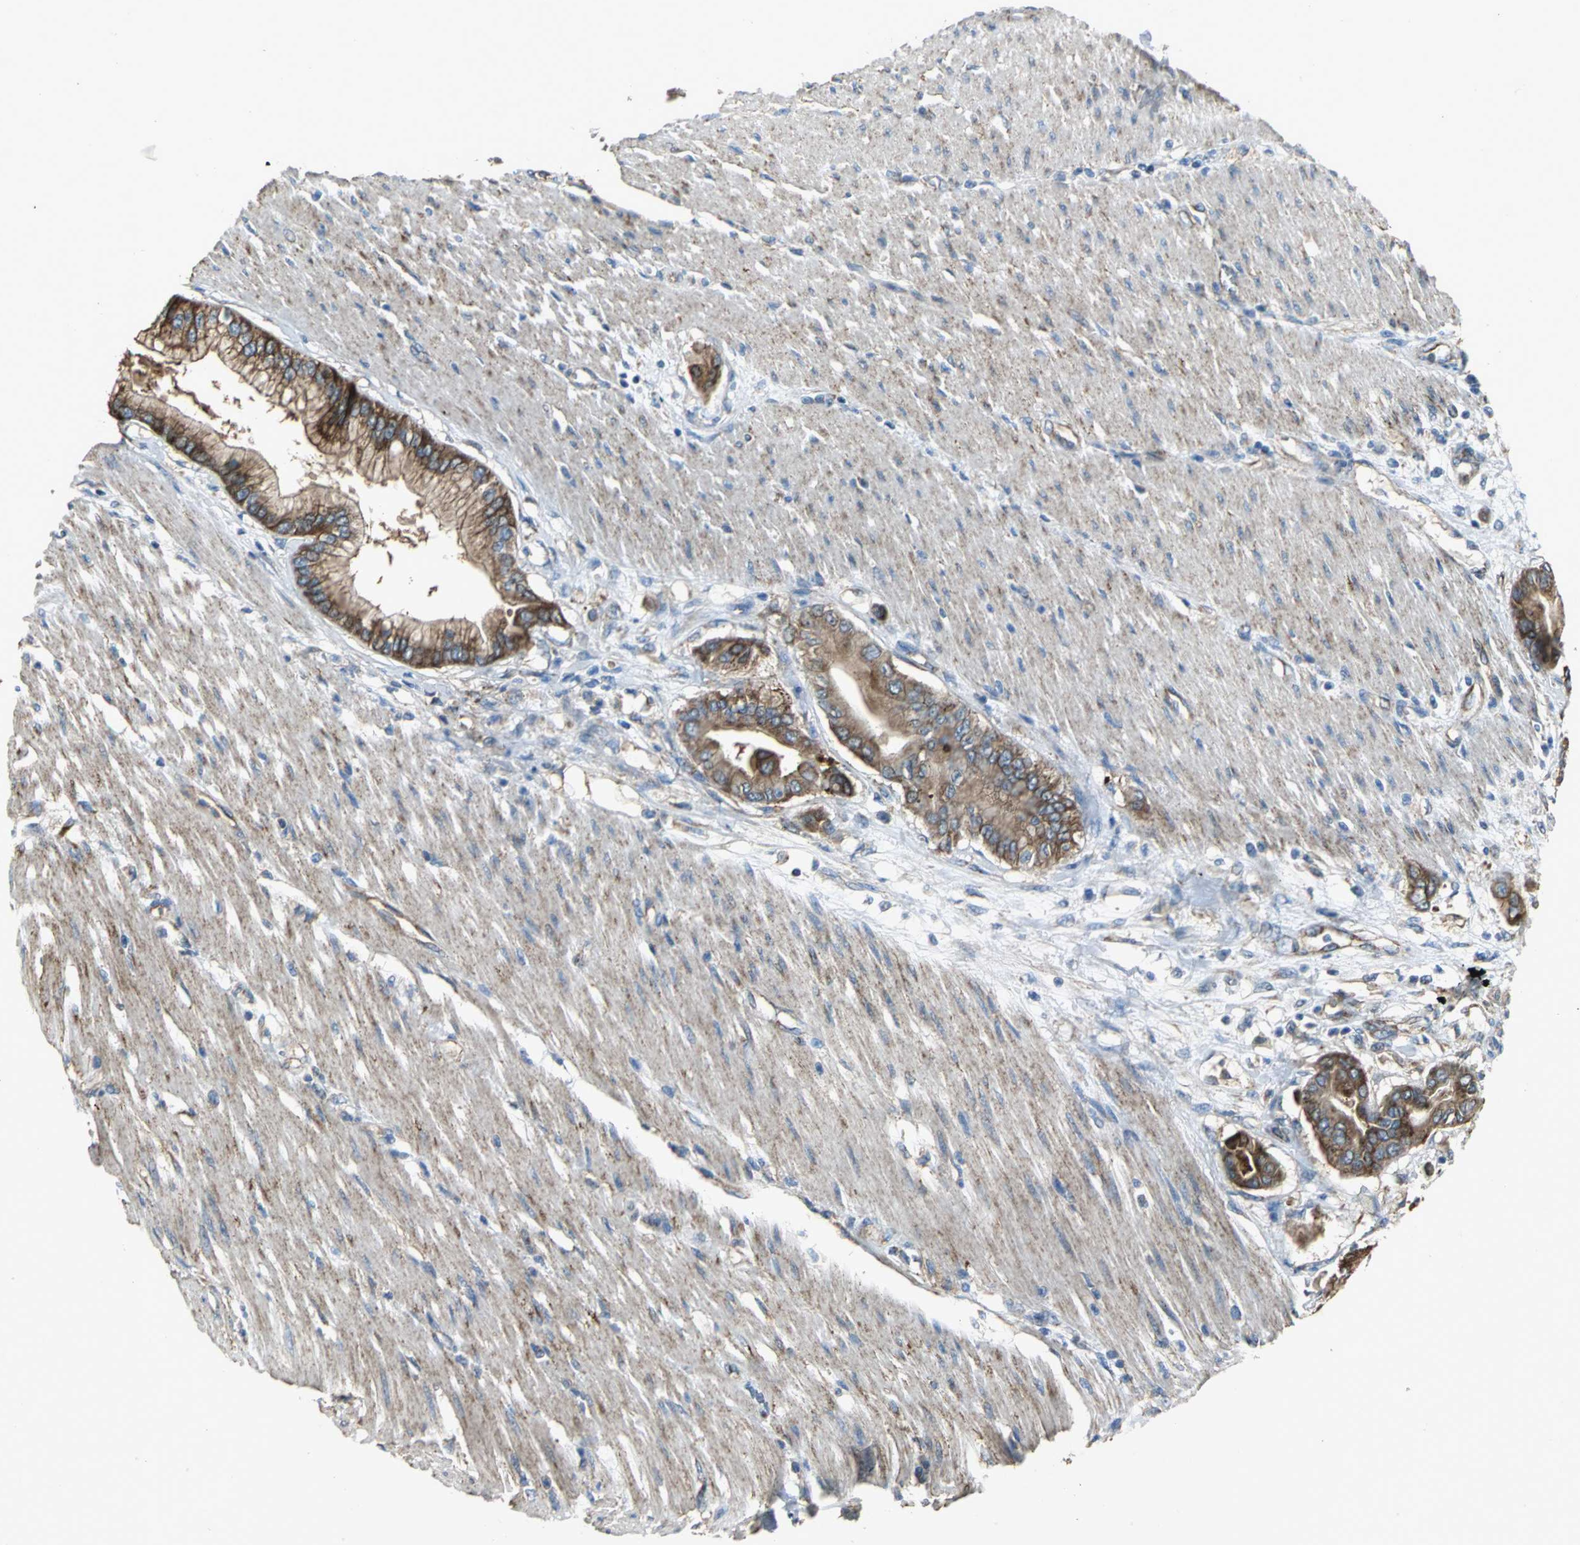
{"staining": {"intensity": "strong", "quantity": ">75%", "location": "cytoplasmic/membranous"}, "tissue": "pancreatic cancer", "cell_type": "Tumor cells", "image_type": "cancer", "snomed": [{"axis": "morphology", "description": "Adenocarcinoma, NOS"}, {"axis": "morphology", "description": "Adenocarcinoma, metastatic, NOS"}, {"axis": "topography", "description": "Lymph node"}, {"axis": "topography", "description": "Pancreas"}, {"axis": "topography", "description": "Duodenum"}], "caption": "Pancreatic adenocarcinoma was stained to show a protein in brown. There is high levels of strong cytoplasmic/membranous staining in about >75% of tumor cells. Using DAB (brown) and hematoxylin (blue) stains, captured at high magnification using brightfield microscopy.", "gene": "NDUFB5", "patient": {"sex": "female", "age": 64}}